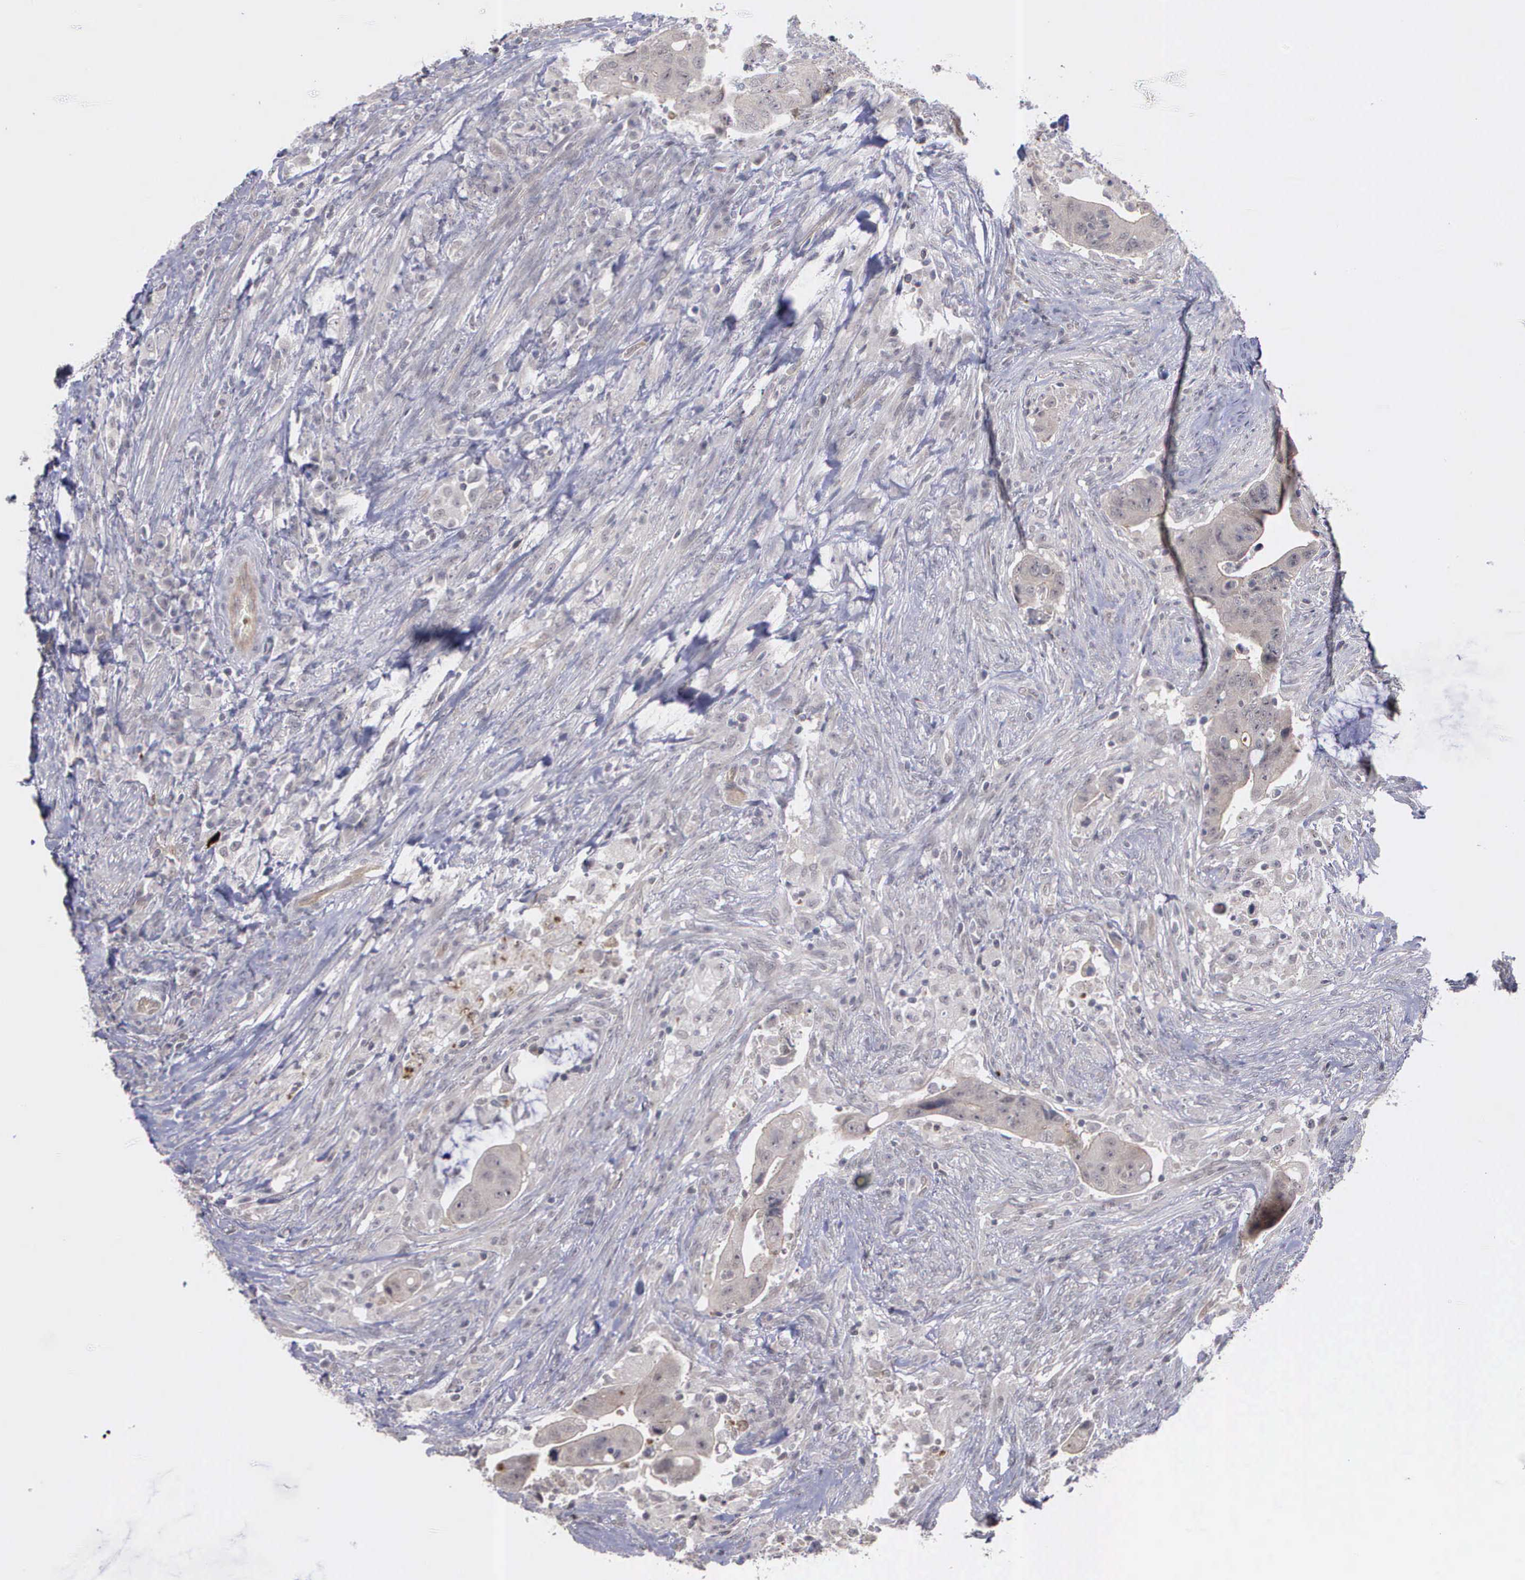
{"staining": {"intensity": "weak", "quantity": ">75%", "location": "cytoplasmic/membranous"}, "tissue": "colorectal cancer", "cell_type": "Tumor cells", "image_type": "cancer", "snomed": [{"axis": "morphology", "description": "Adenocarcinoma, NOS"}, {"axis": "topography", "description": "Rectum"}], "caption": "Tumor cells show low levels of weak cytoplasmic/membranous staining in approximately >75% of cells in colorectal cancer.", "gene": "MAP3K9", "patient": {"sex": "female", "age": 71}}